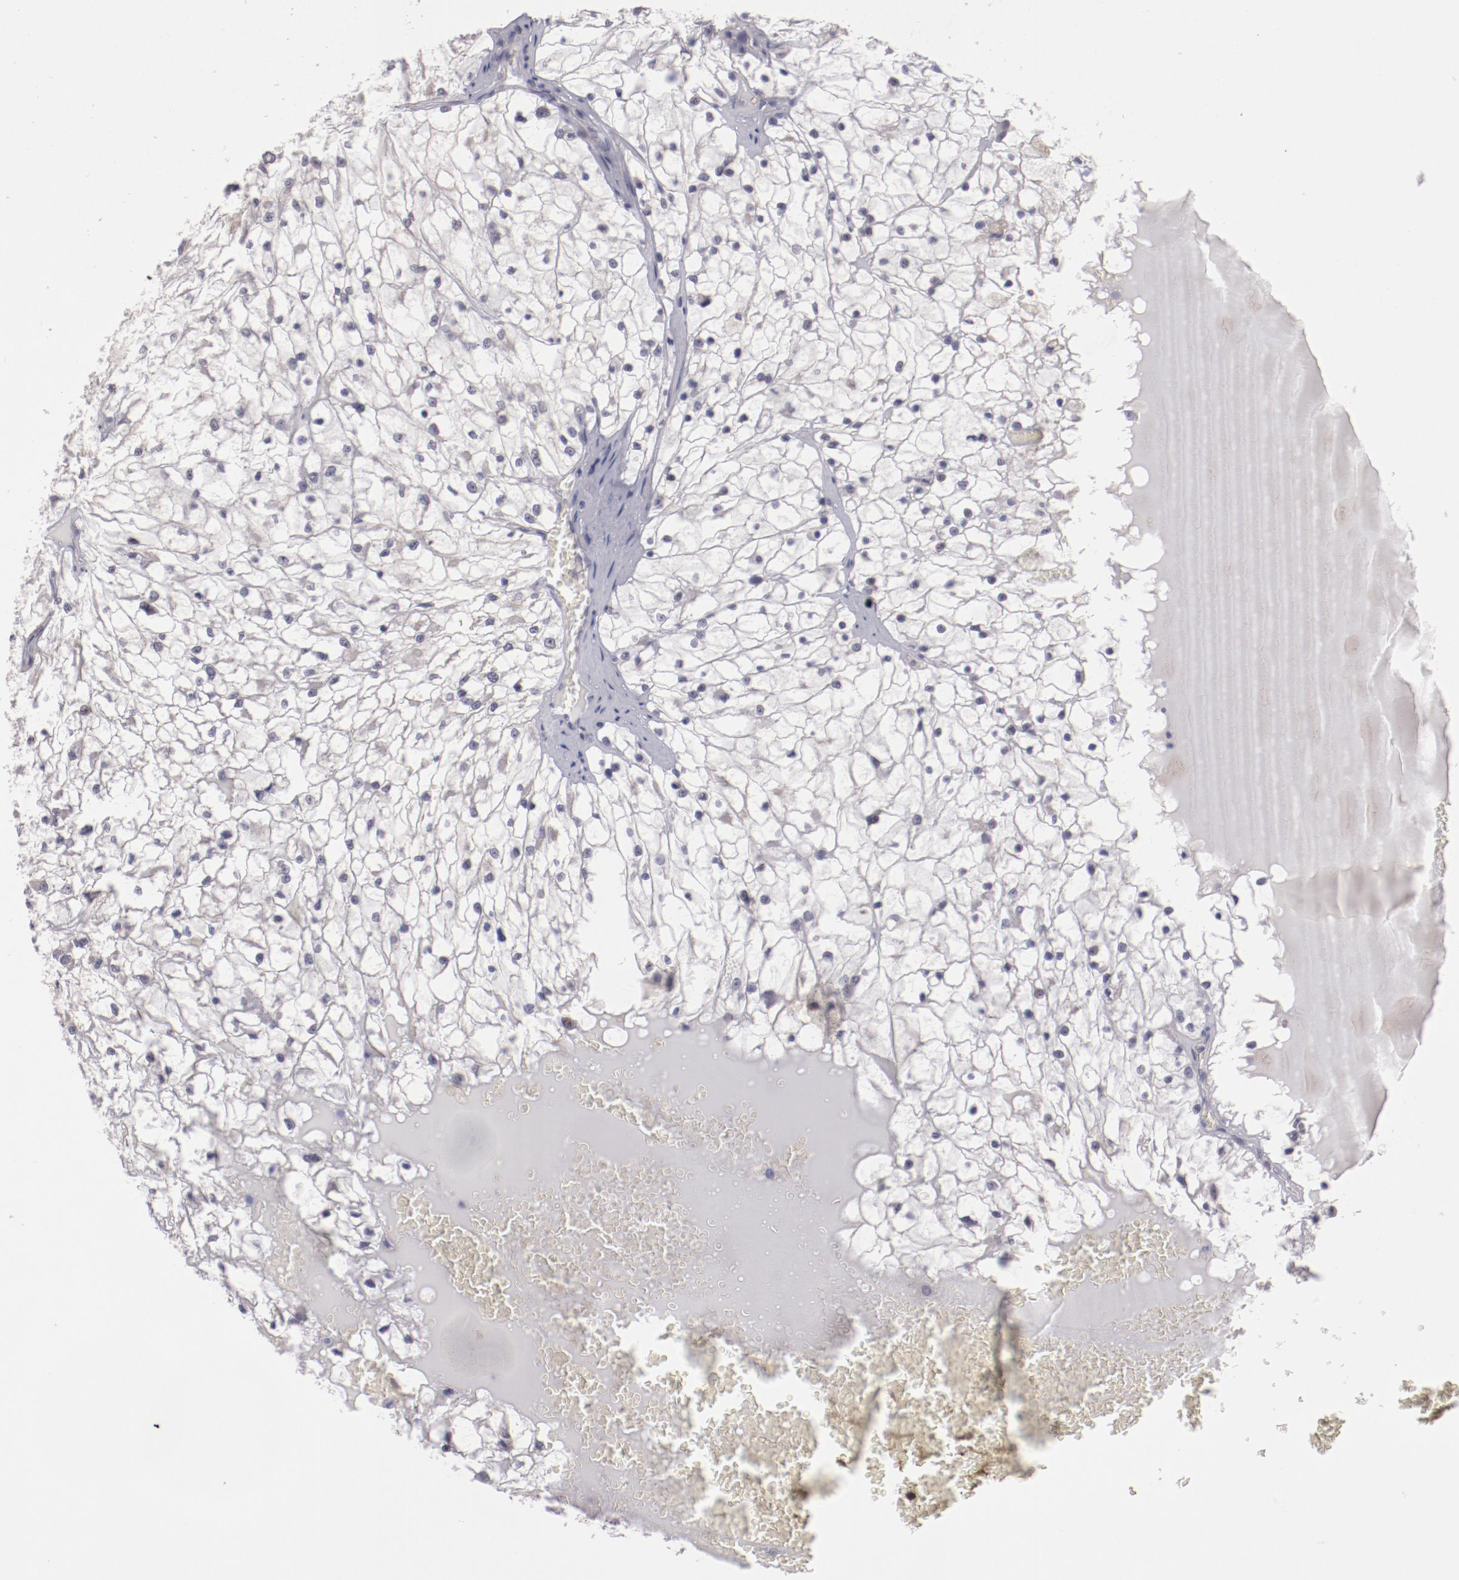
{"staining": {"intensity": "weak", "quantity": "<25%", "location": "nuclear"}, "tissue": "renal cancer", "cell_type": "Tumor cells", "image_type": "cancer", "snomed": [{"axis": "morphology", "description": "Adenocarcinoma, NOS"}, {"axis": "topography", "description": "Kidney"}], "caption": "This is an immunohistochemistry micrograph of human renal adenocarcinoma. There is no expression in tumor cells.", "gene": "NRXN3", "patient": {"sex": "male", "age": 61}}